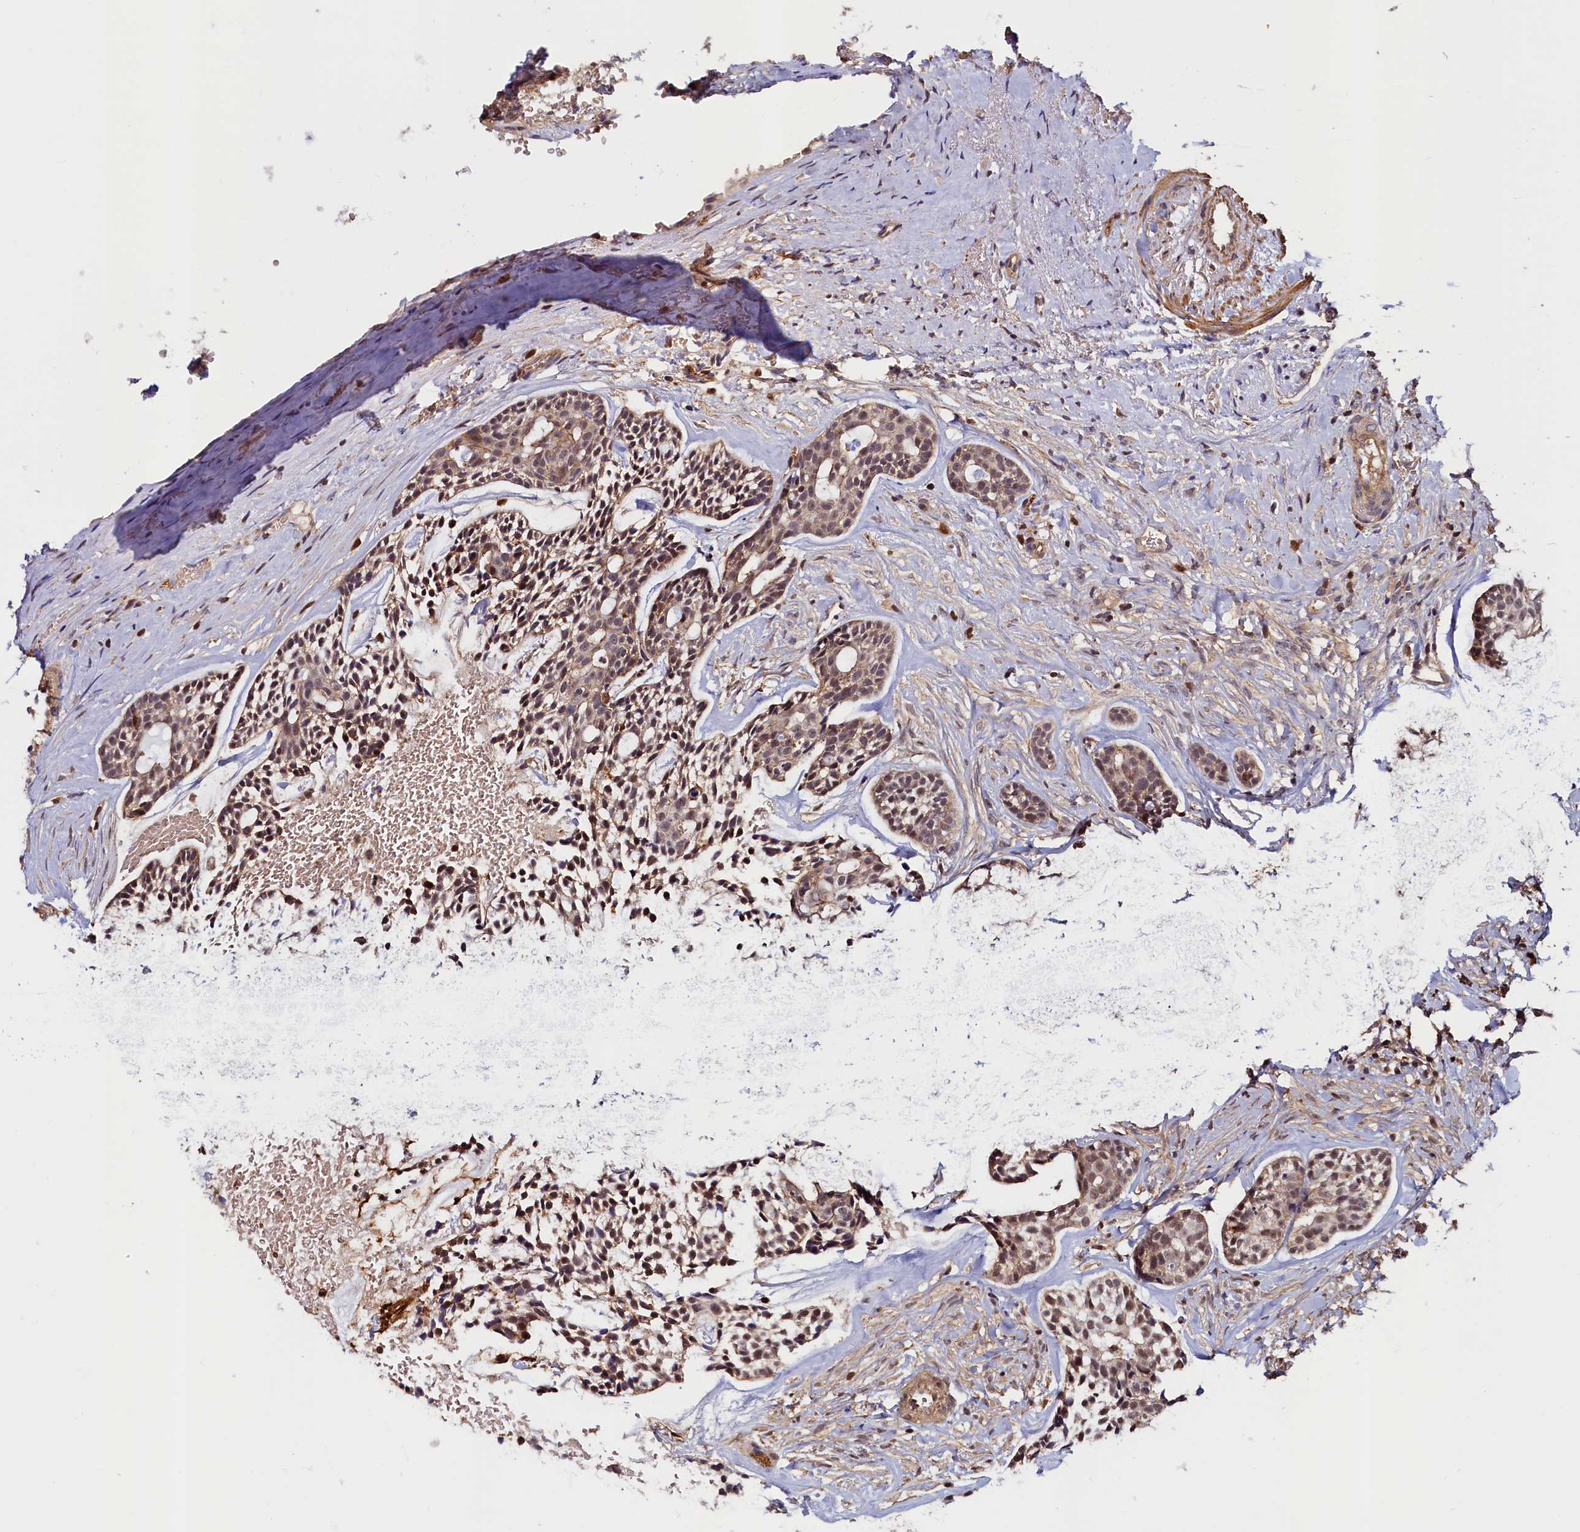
{"staining": {"intensity": "moderate", "quantity": ">75%", "location": "nuclear"}, "tissue": "head and neck cancer", "cell_type": "Tumor cells", "image_type": "cancer", "snomed": [{"axis": "morphology", "description": "Adenocarcinoma, NOS"}, {"axis": "topography", "description": "Subcutis"}, {"axis": "topography", "description": "Head-Neck"}], "caption": "A high-resolution micrograph shows immunohistochemistry staining of head and neck adenocarcinoma, which demonstrates moderate nuclear staining in about >75% of tumor cells. The protein of interest is stained brown, and the nuclei are stained in blue (DAB (3,3'-diaminobenzidine) IHC with brightfield microscopy, high magnification).", "gene": "DUOXA1", "patient": {"sex": "female", "age": 73}}